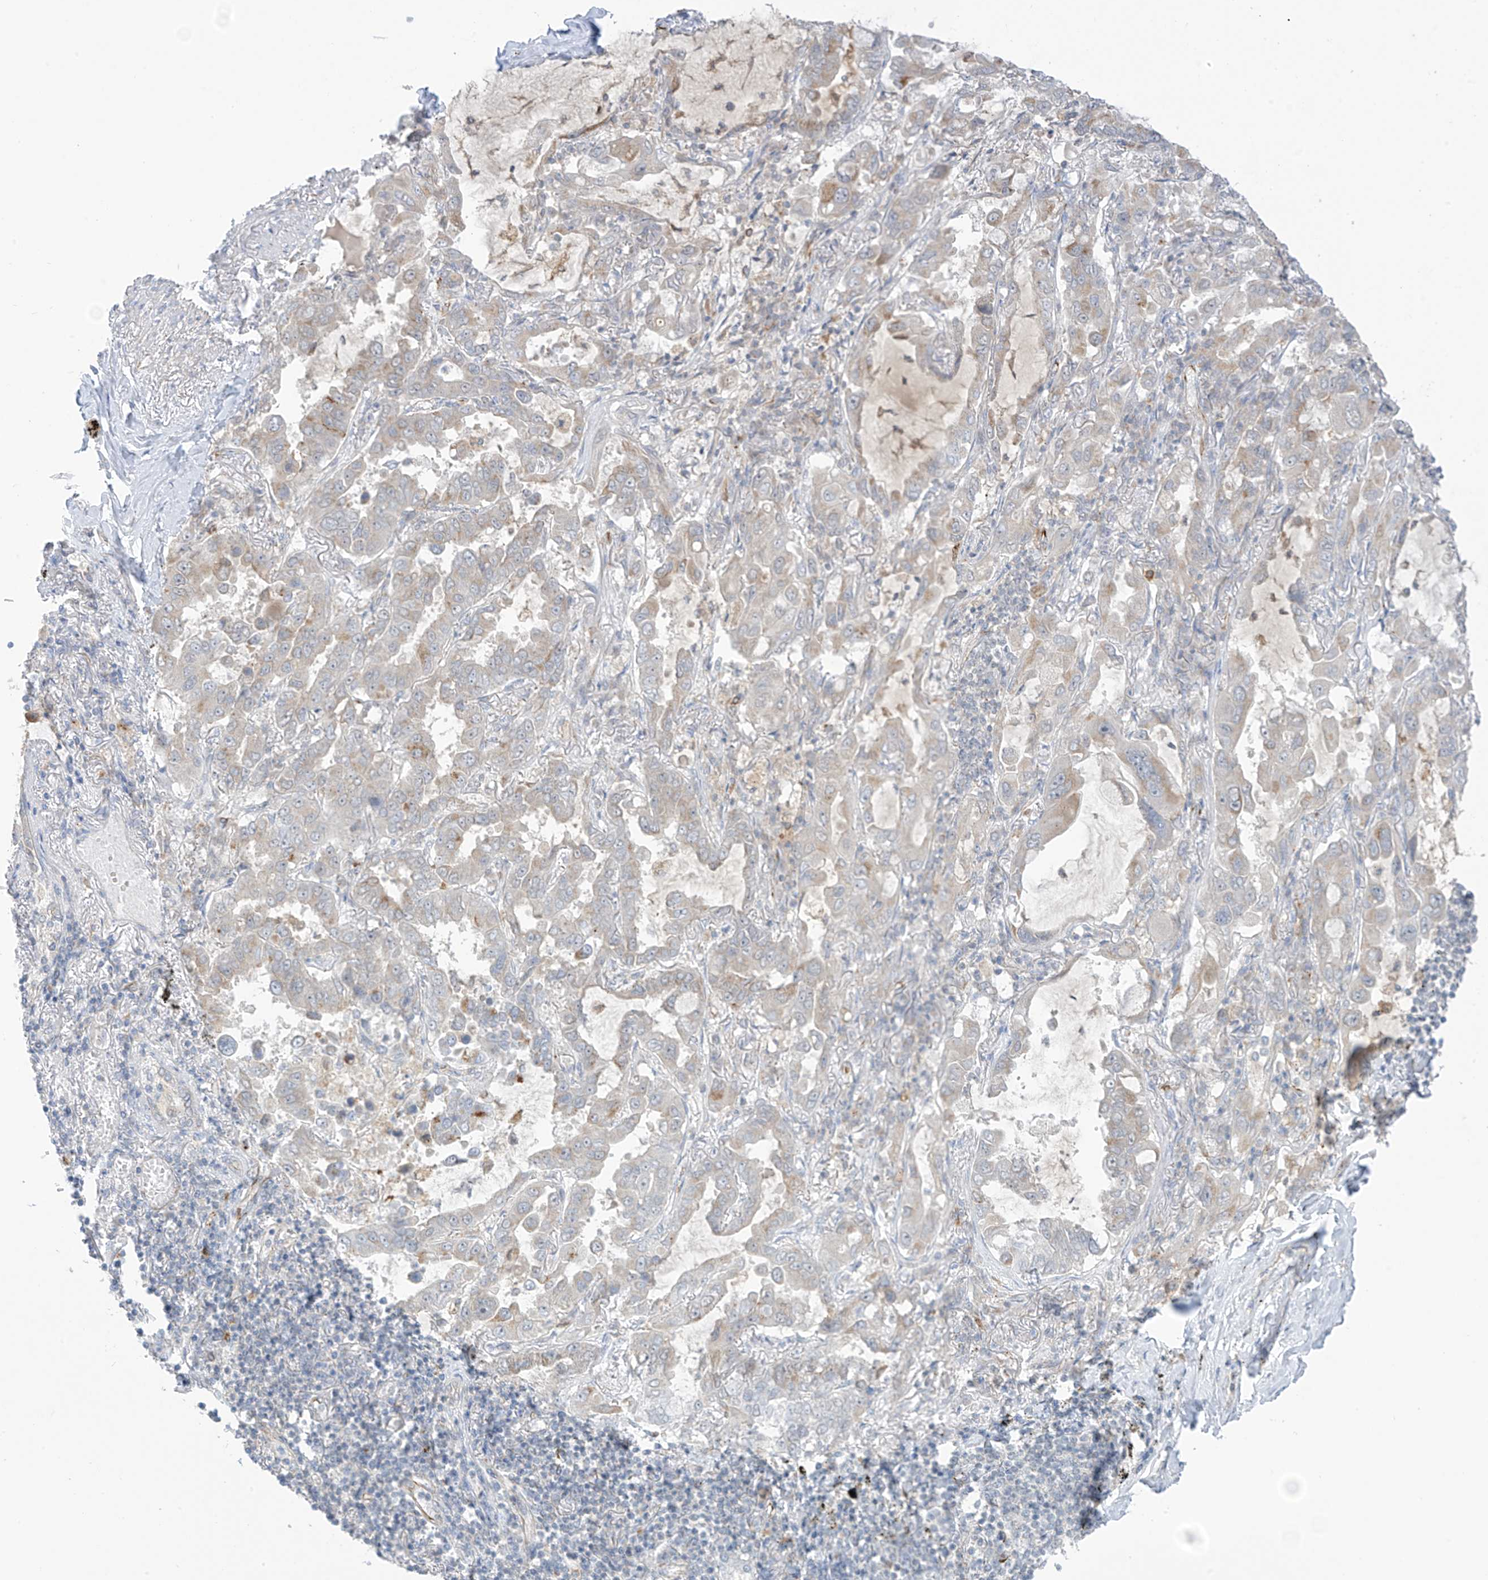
{"staining": {"intensity": "moderate", "quantity": "<25%", "location": "cytoplasmic/membranous"}, "tissue": "lung cancer", "cell_type": "Tumor cells", "image_type": "cancer", "snomed": [{"axis": "morphology", "description": "Adenocarcinoma, NOS"}, {"axis": "topography", "description": "Lung"}], "caption": "High-magnification brightfield microscopy of lung cancer (adenocarcinoma) stained with DAB (3,3'-diaminobenzidine) (brown) and counterstained with hematoxylin (blue). tumor cells exhibit moderate cytoplasmic/membranous positivity is seen in about<25% of cells. (DAB IHC with brightfield microscopy, high magnification).", "gene": "HS6ST2", "patient": {"sex": "male", "age": 64}}